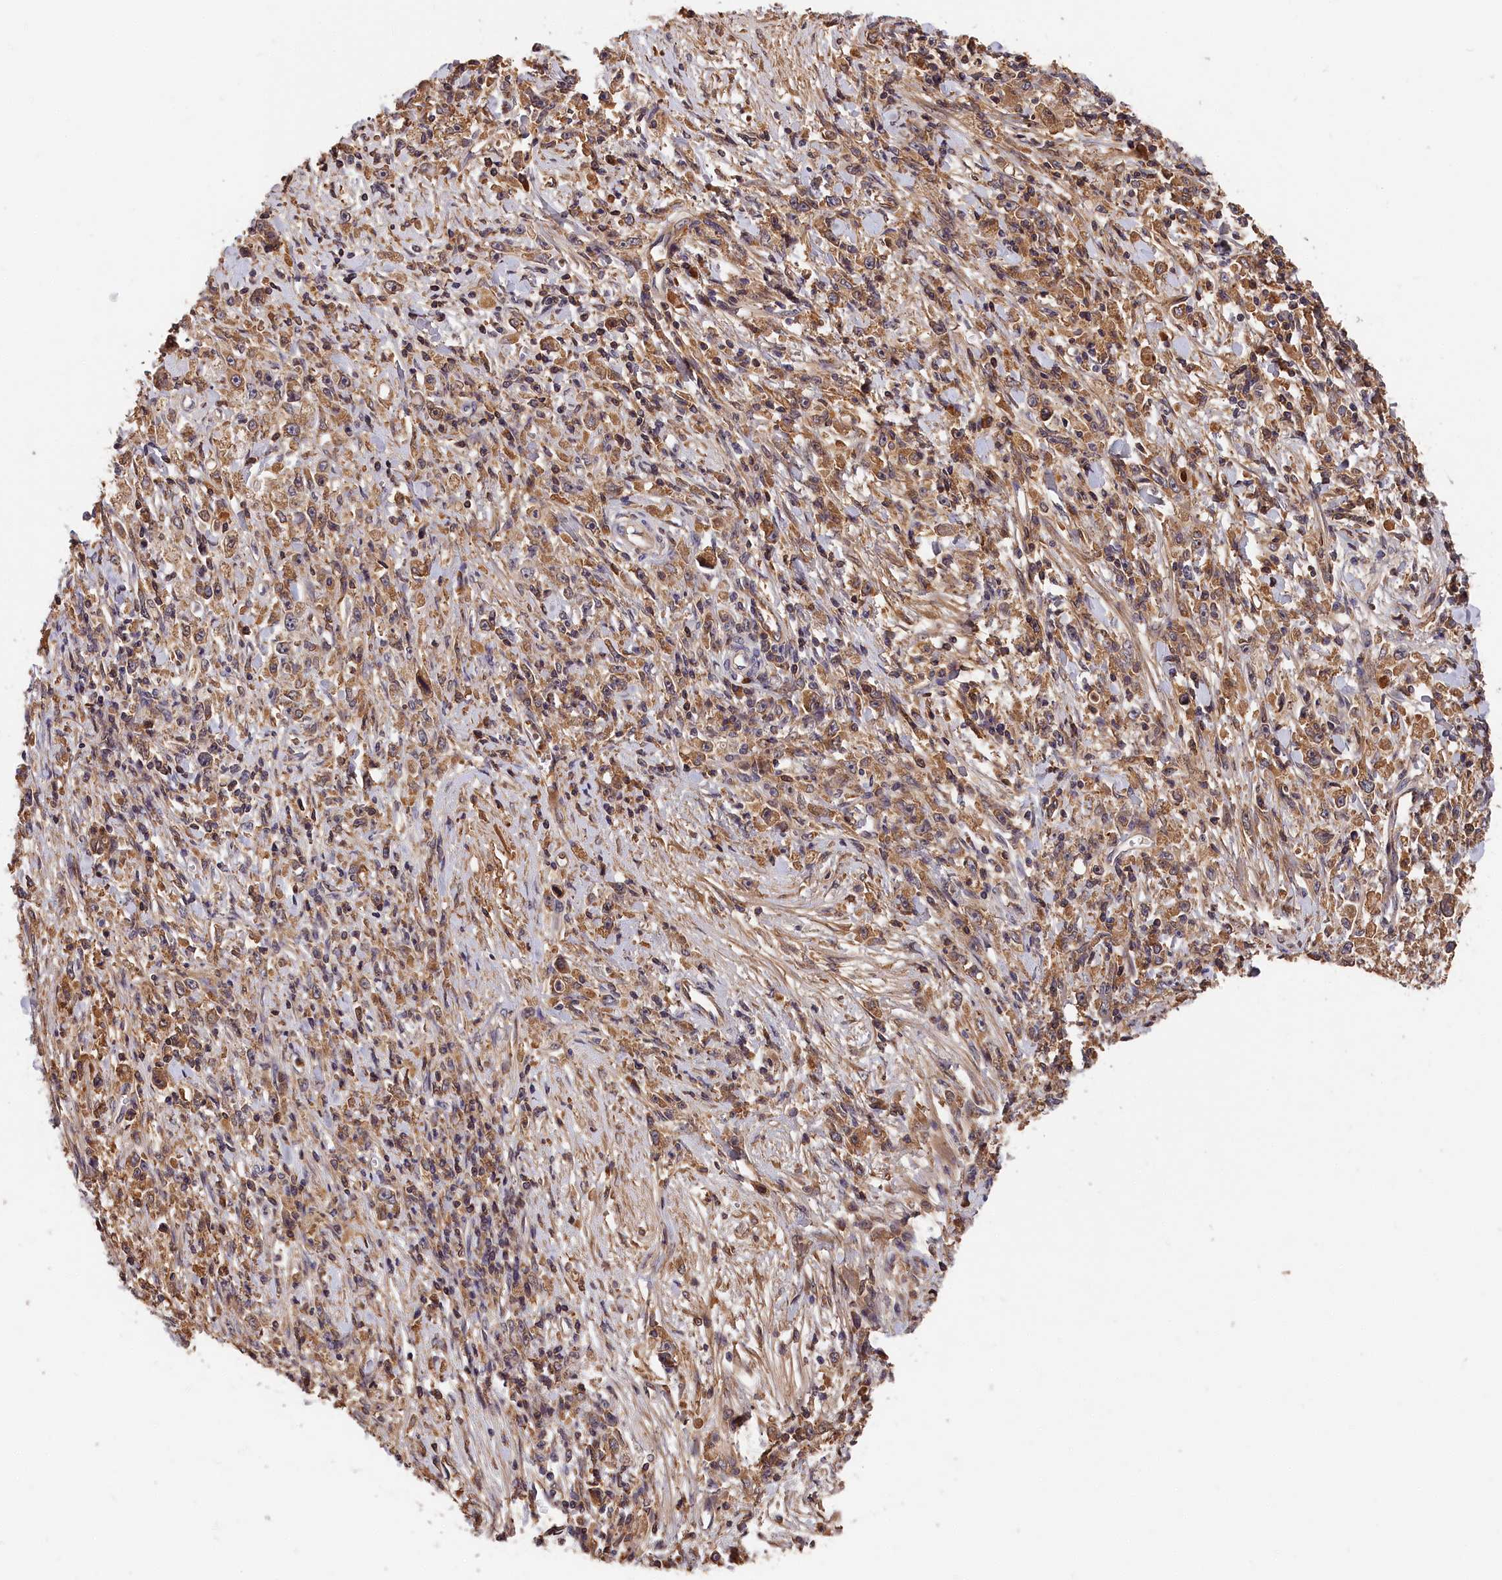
{"staining": {"intensity": "moderate", "quantity": ">75%", "location": "cytoplasmic/membranous"}, "tissue": "stomach cancer", "cell_type": "Tumor cells", "image_type": "cancer", "snomed": [{"axis": "morphology", "description": "Adenocarcinoma, NOS"}, {"axis": "topography", "description": "Stomach"}], "caption": "Adenocarcinoma (stomach) tissue demonstrates moderate cytoplasmic/membranous positivity in about >75% of tumor cells", "gene": "ITIH1", "patient": {"sex": "female", "age": 59}}